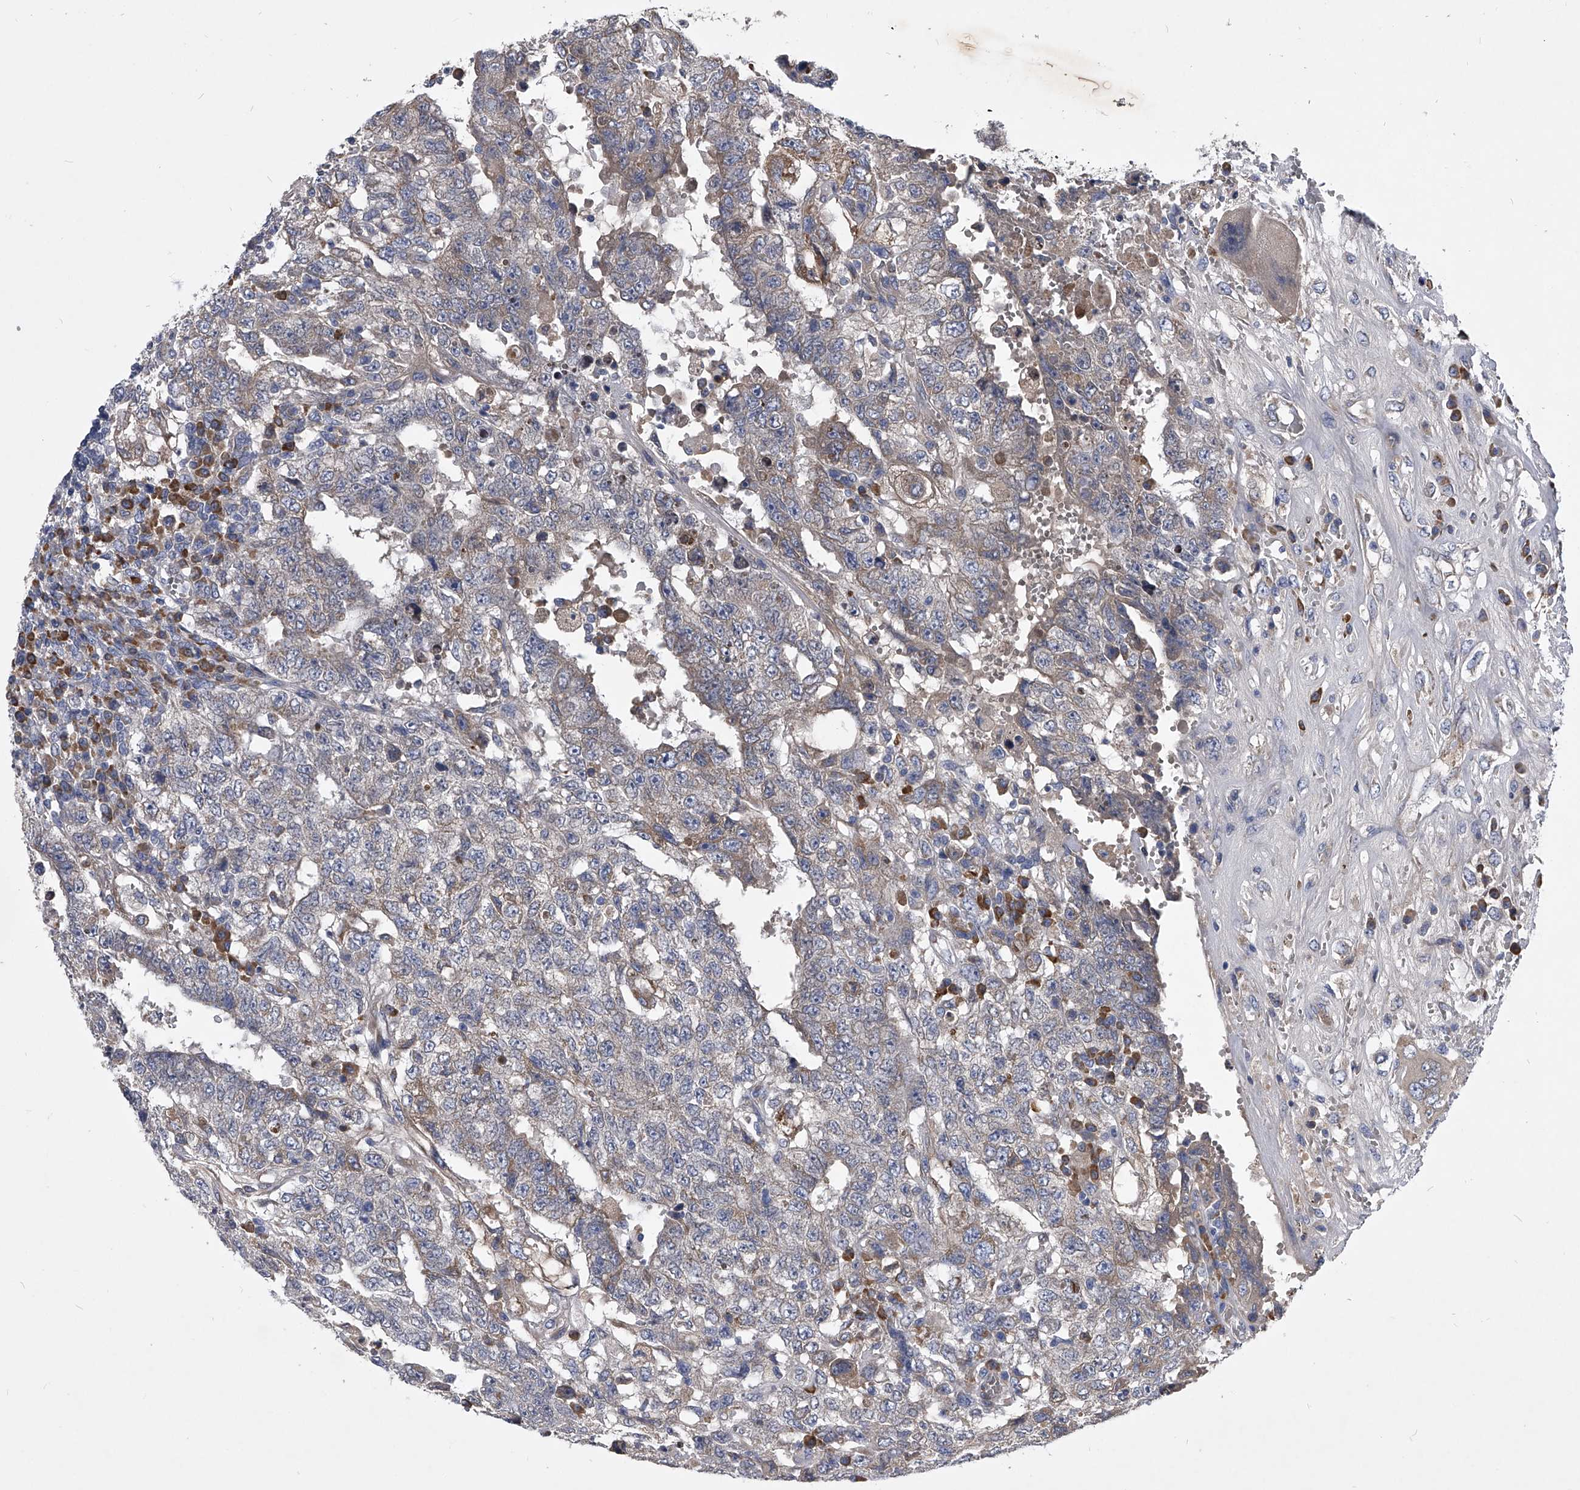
{"staining": {"intensity": "negative", "quantity": "none", "location": "none"}, "tissue": "testis cancer", "cell_type": "Tumor cells", "image_type": "cancer", "snomed": [{"axis": "morphology", "description": "Carcinoma, Embryonal, NOS"}, {"axis": "topography", "description": "Testis"}], "caption": "An immunohistochemistry image of embryonal carcinoma (testis) is shown. There is no staining in tumor cells of embryonal carcinoma (testis). Nuclei are stained in blue.", "gene": "CCR4", "patient": {"sex": "male", "age": 26}}